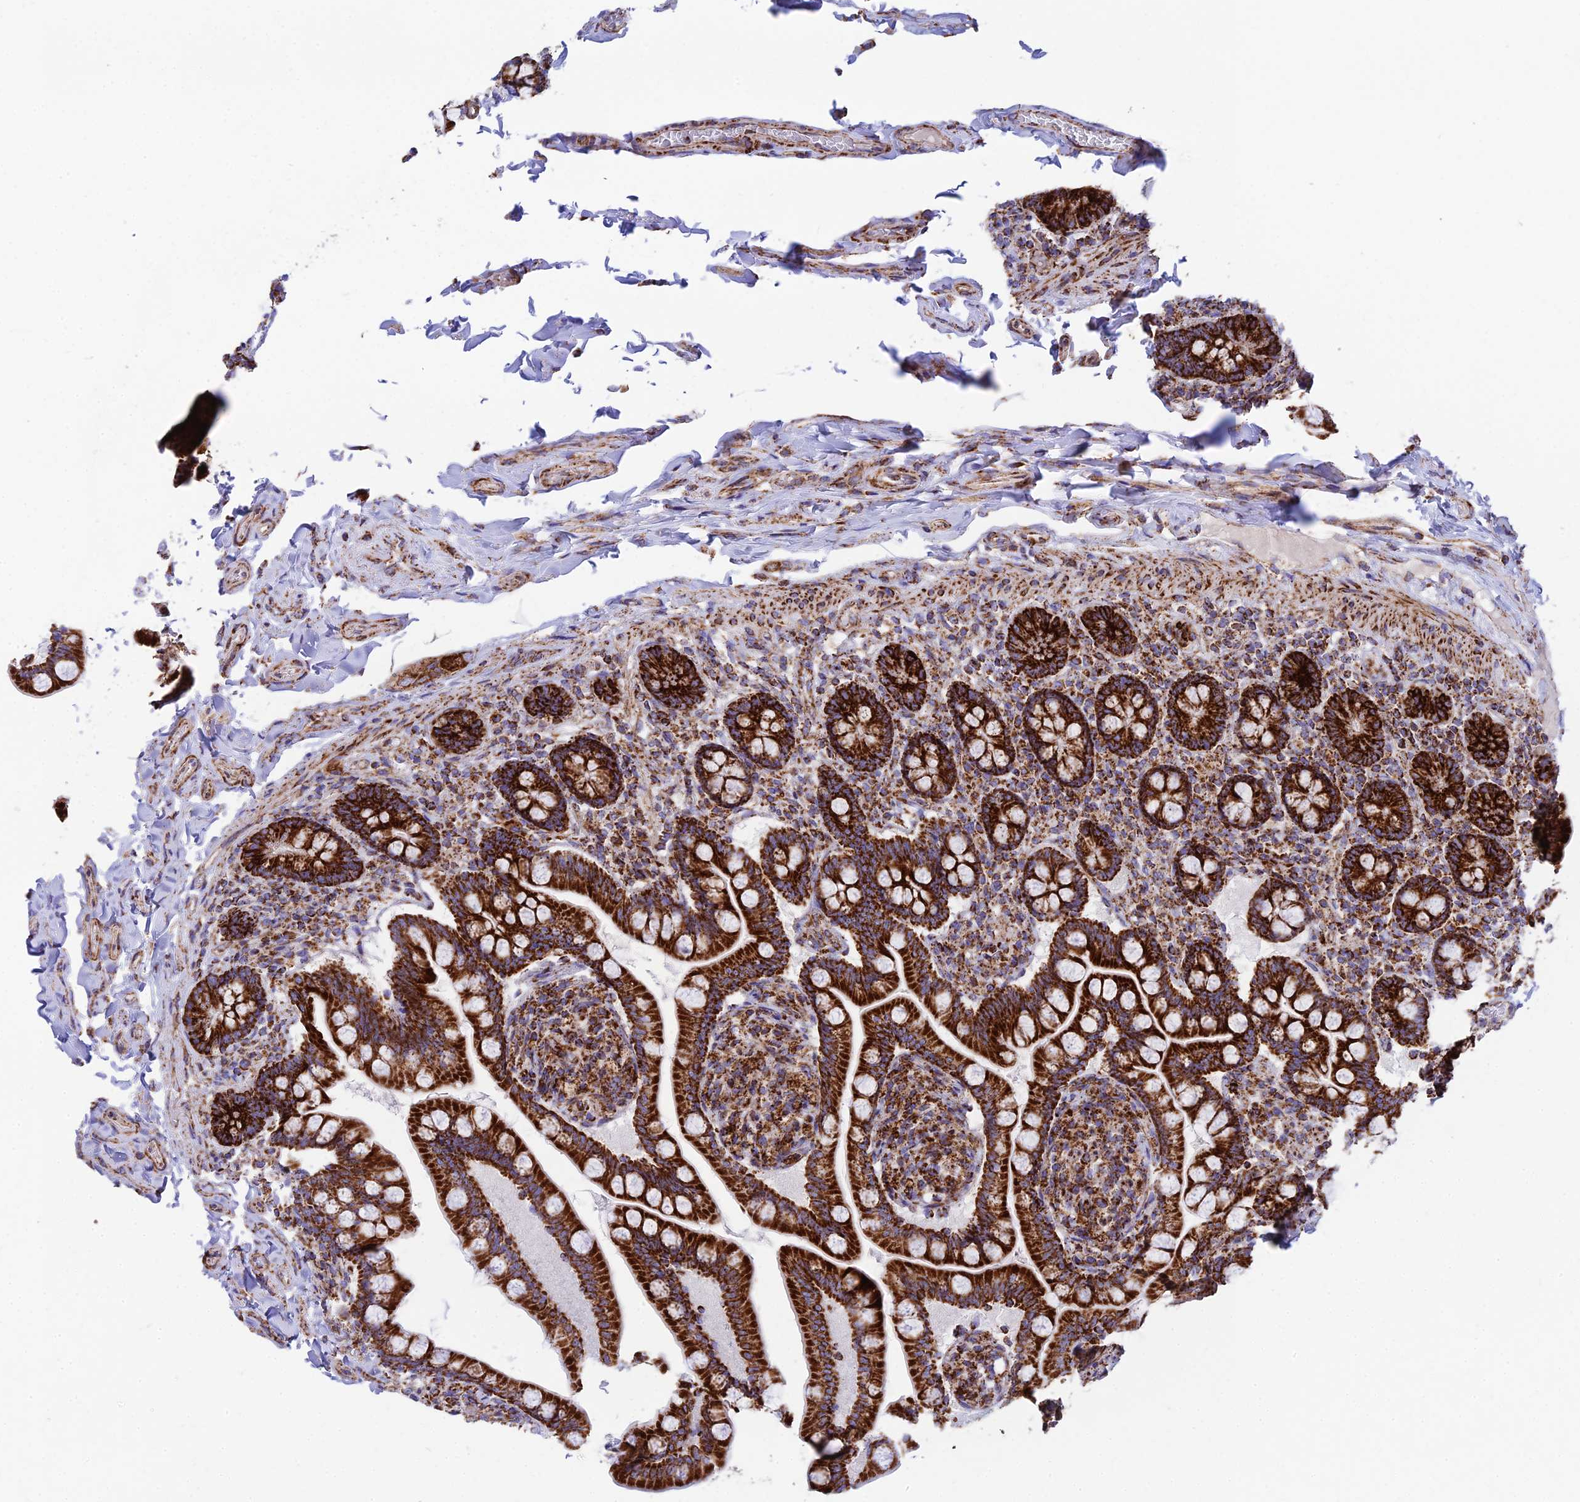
{"staining": {"intensity": "strong", "quantity": ">75%", "location": "cytoplasmic/membranous"}, "tissue": "small intestine", "cell_type": "Glandular cells", "image_type": "normal", "snomed": [{"axis": "morphology", "description": "Normal tissue, NOS"}, {"axis": "topography", "description": "Small intestine"}], "caption": "Immunohistochemistry (IHC) histopathology image of normal small intestine: human small intestine stained using IHC shows high levels of strong protein expression localized specifically in the cytoplasmic/membranous of glandular cells, appearing as a cytoplasmic/membranous brown color.", "gene": "CHCHD3", "patient": {"sex": "female", "age": 64}}